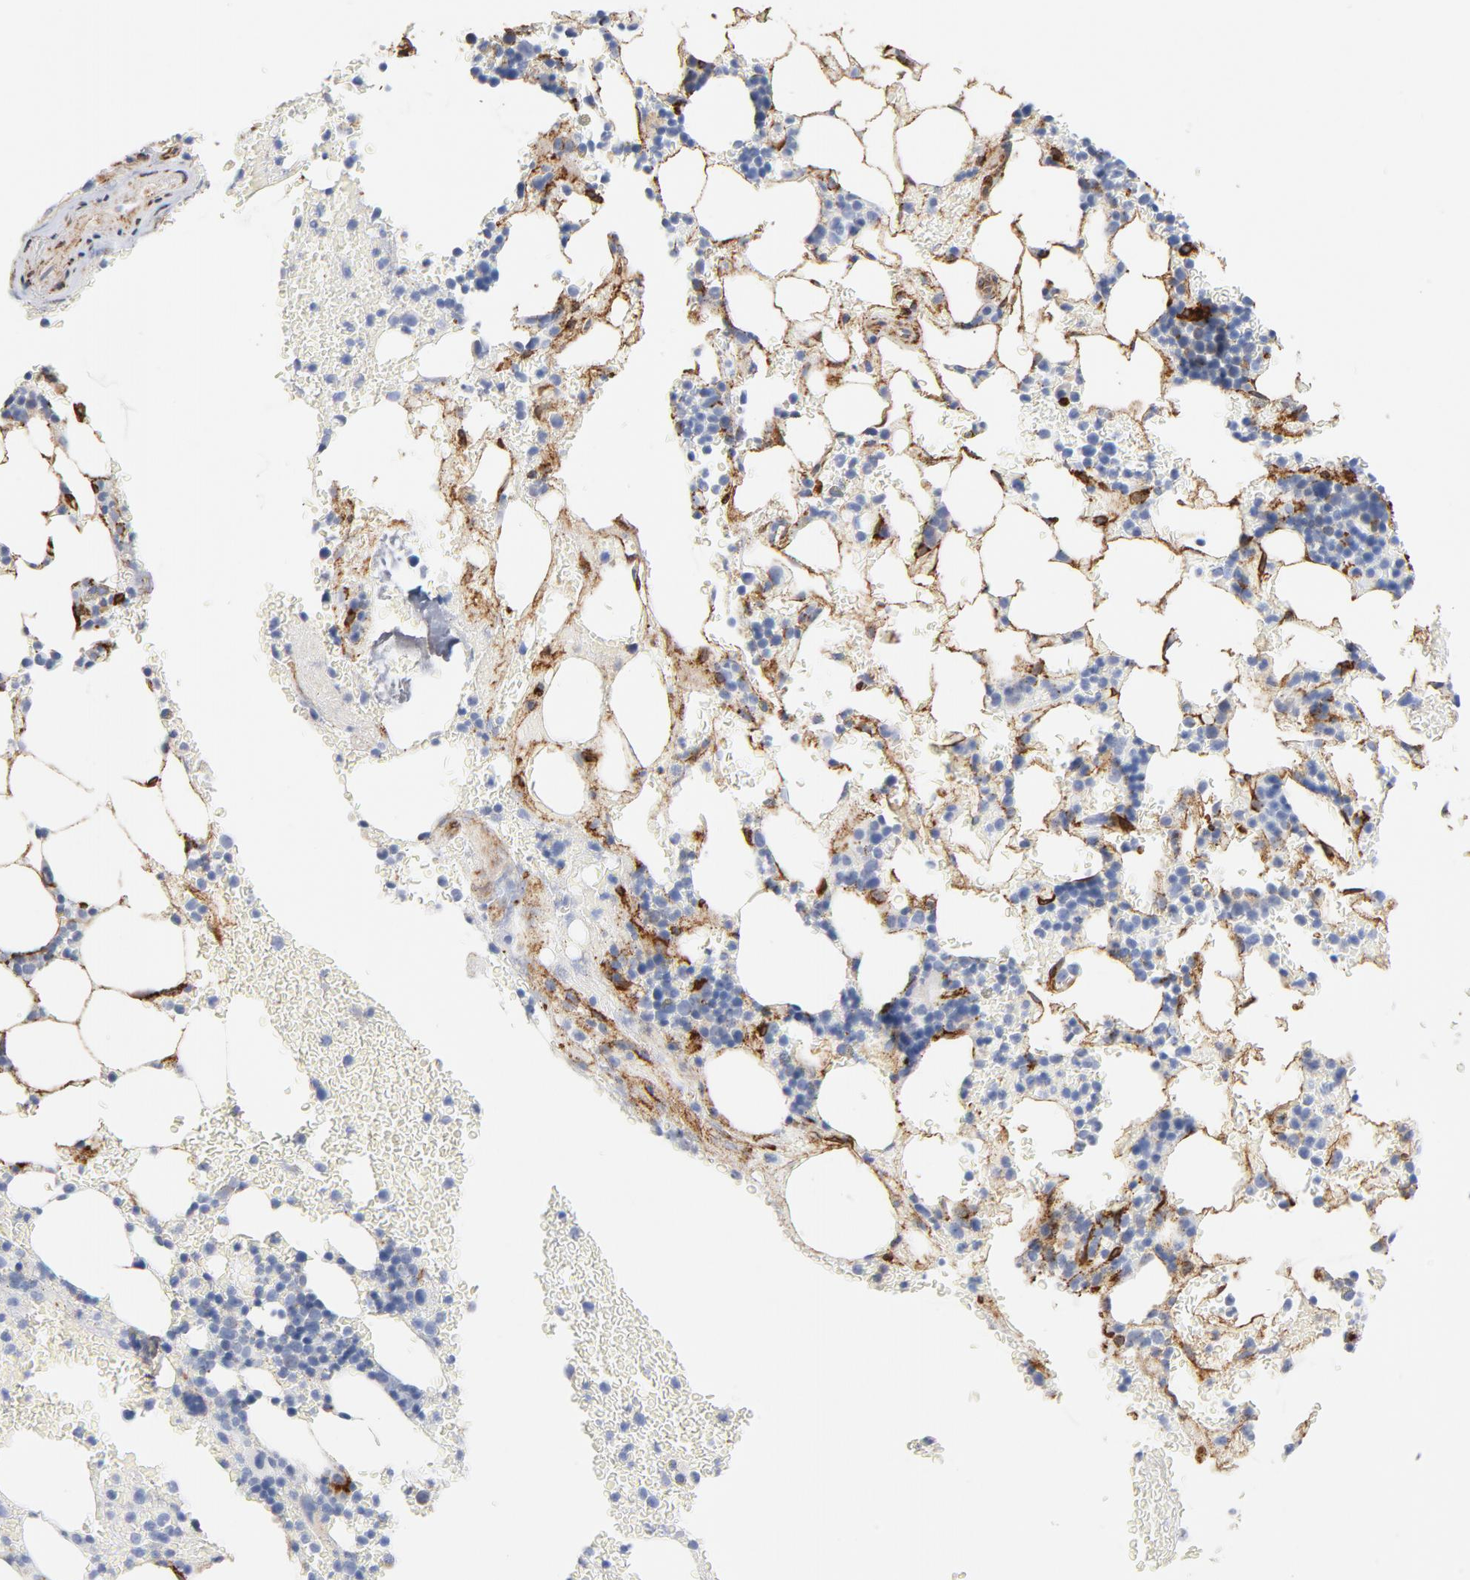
{"staining": {"intensity": "negative", "quantity": "none", "location": "none"}, "tissue": "bone marrow", "cell_type": "Hematopoietic cells", "image_type": "normal", "snomed": [{"axis": "morphology", "description": "Normal tissue, NOS"}, {"axis": "topography", "description": "Bone marrow"}], "caption": "Immunohistochemistry (IHC) histopathology image of normal human bone marrow stained for a protein (brown), which exhibits no staining in hematopoietic cells.", "gene": "SERPINH1", "patient": {"sex": "female", "age": 73}}